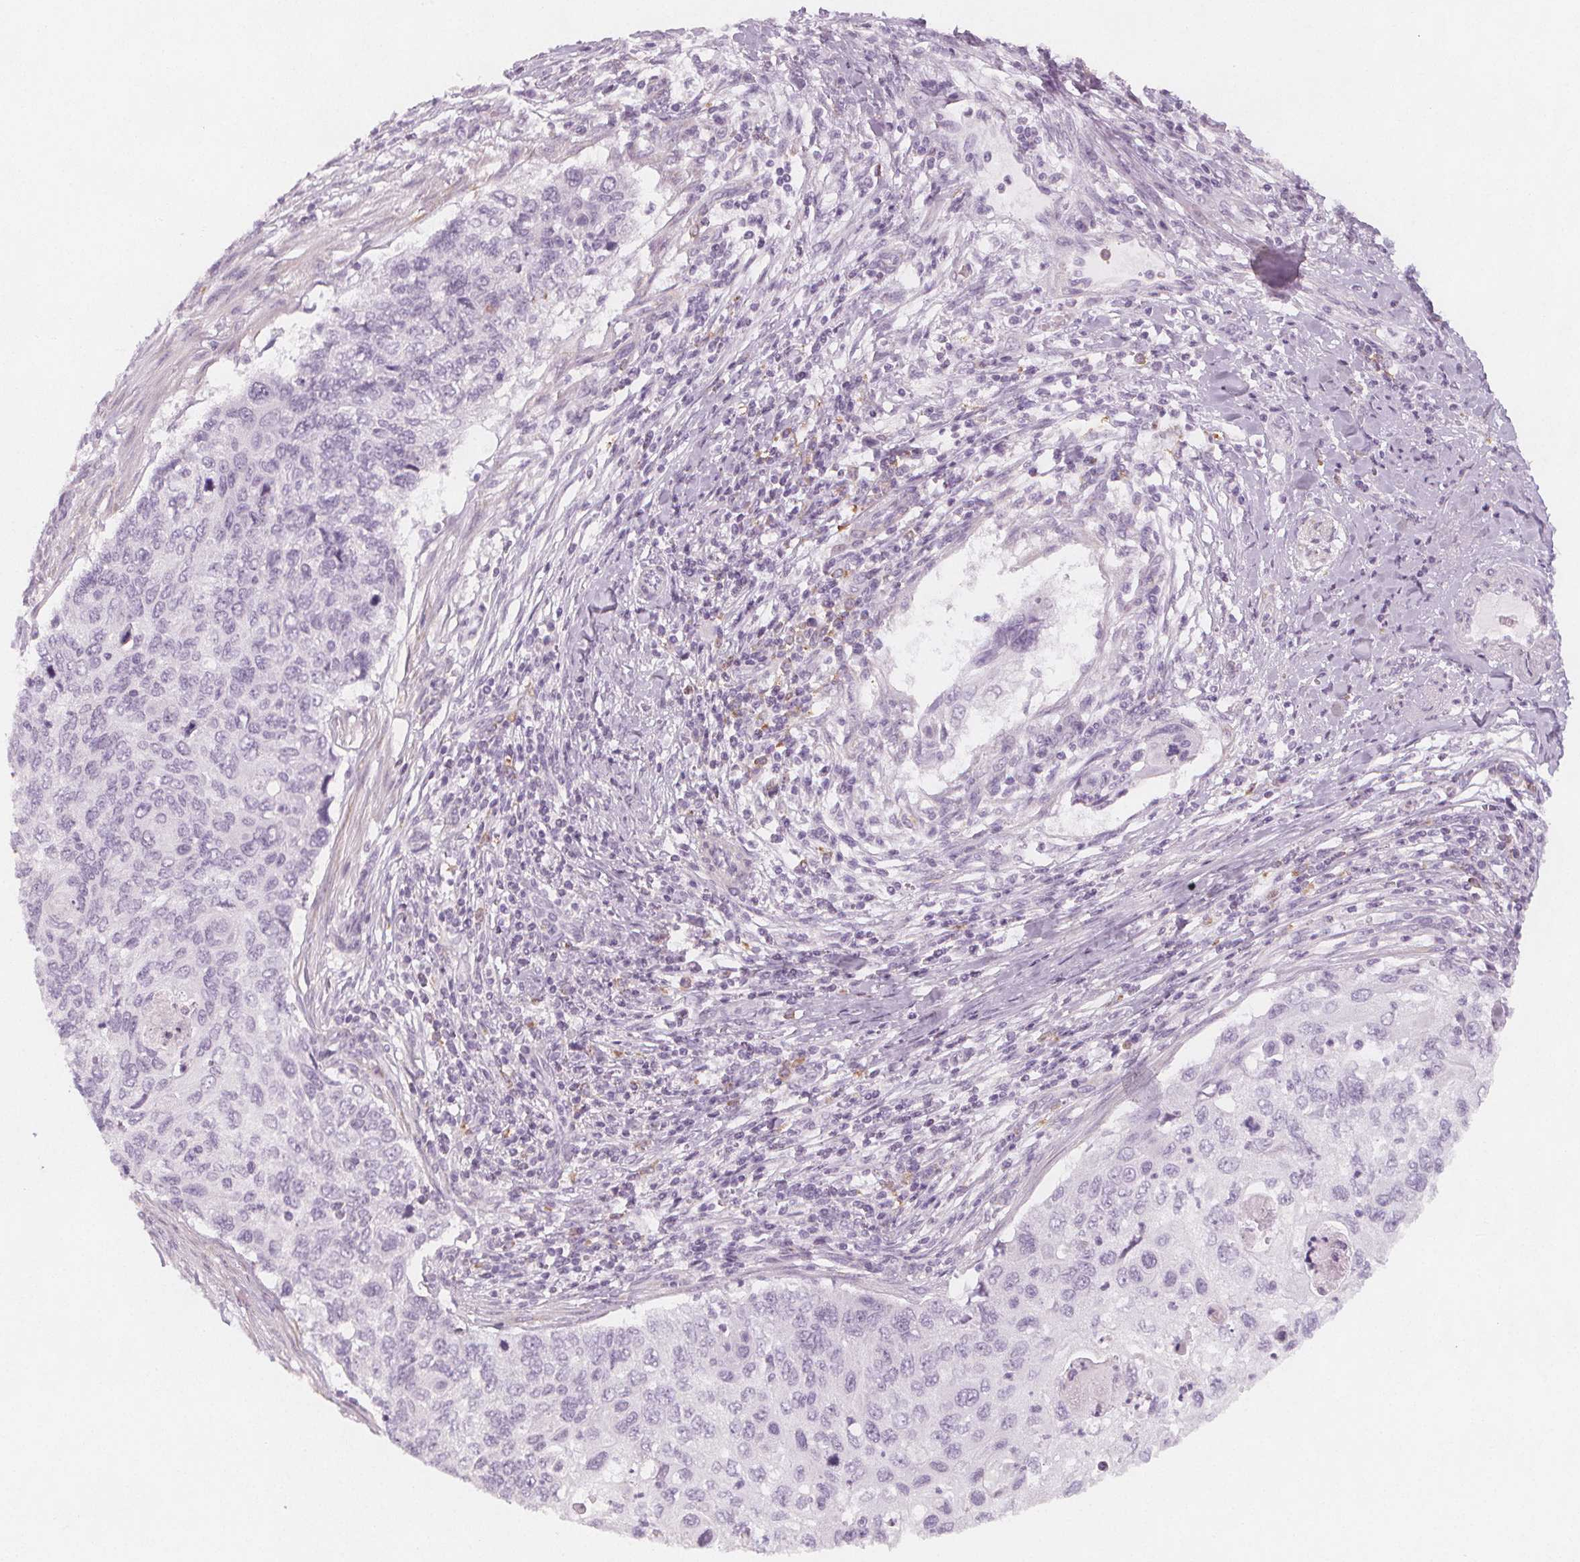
{"staining": {"intensity": "negative", "quantity": "none", "location": "none"}, "tissue": "cervical cancer", "cell_type": "Tumor cells", "image_type": "cancer", "snomed": [{"axis": "morphology", "description": "Squamous cell carcinoma, NOS"}, {"axis": "topography", "description": "Cervix"}], "caption": "Cervical cancer (squamous cell carcinoma) stained for a protein using immunohistochemistry exhibits no staining tumor cells.", "gene": "MAP1A", "patient": {"sex": "female", "age": 70}}